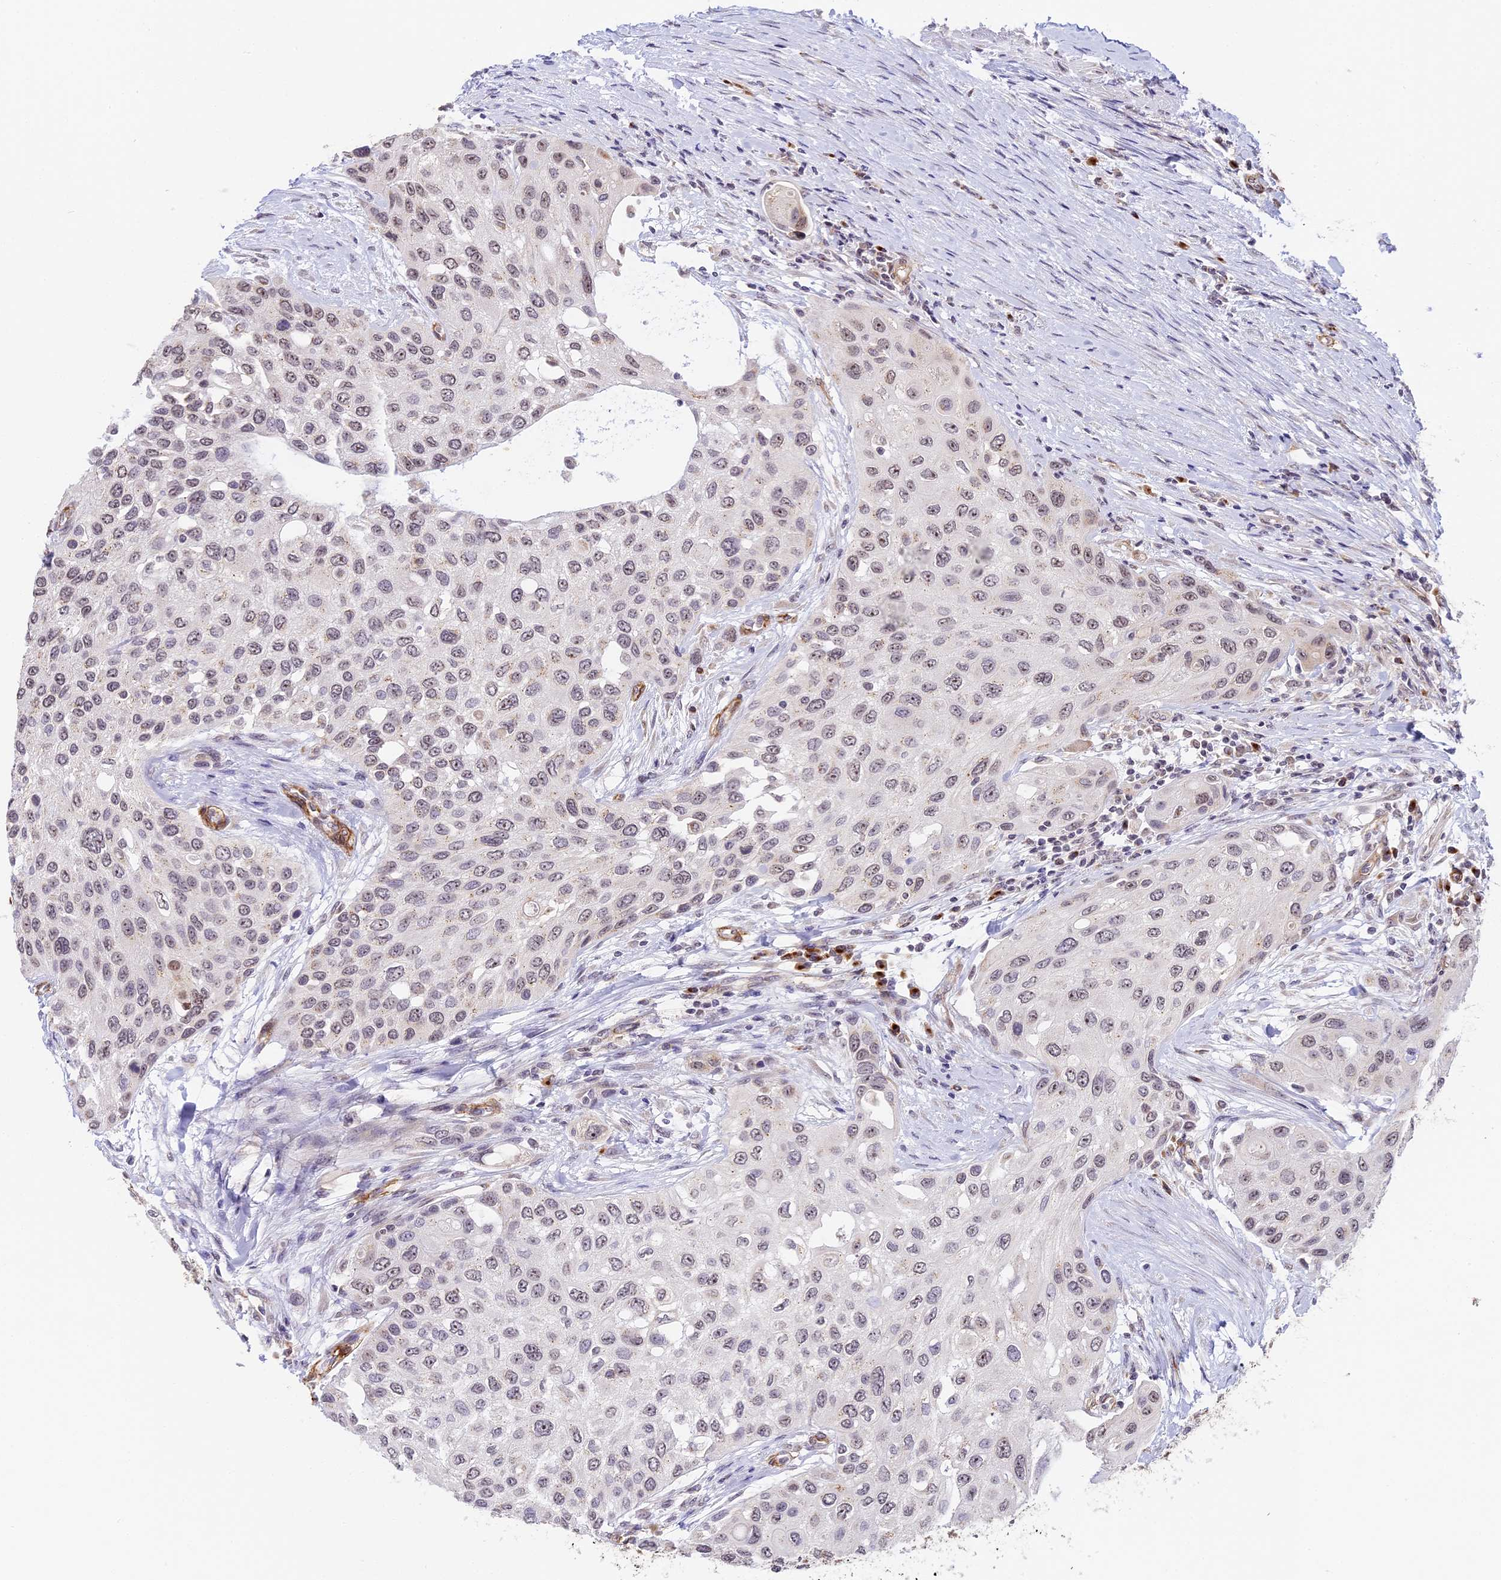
{"staining": {"intensity": "weak", "quantity": "25%-75%", "location": "nuclear"}, "tissue": "urothelial cancer", "cell_type": "Tumor cells", "image_type": "cancer", "snomed": [{"axis": "morphology", "description": "Normal tissue, NOS"}, {"axis": "morphology", "description": "Urothelial carcinoma, High grade"}, {"axis": "topography", "description": "Vascular tissue"}, {"axis": "topography", "description": "Urinary bladder"}], "caption": "The photomicrograph exhibits immunohistochemical staining of urothelial cancer. There is weak nuclear expression is appreciated in about 25%-75% of tumor cells.", "gene": "HEATR5B", "patient": {"sex": "female", "age": 56}}